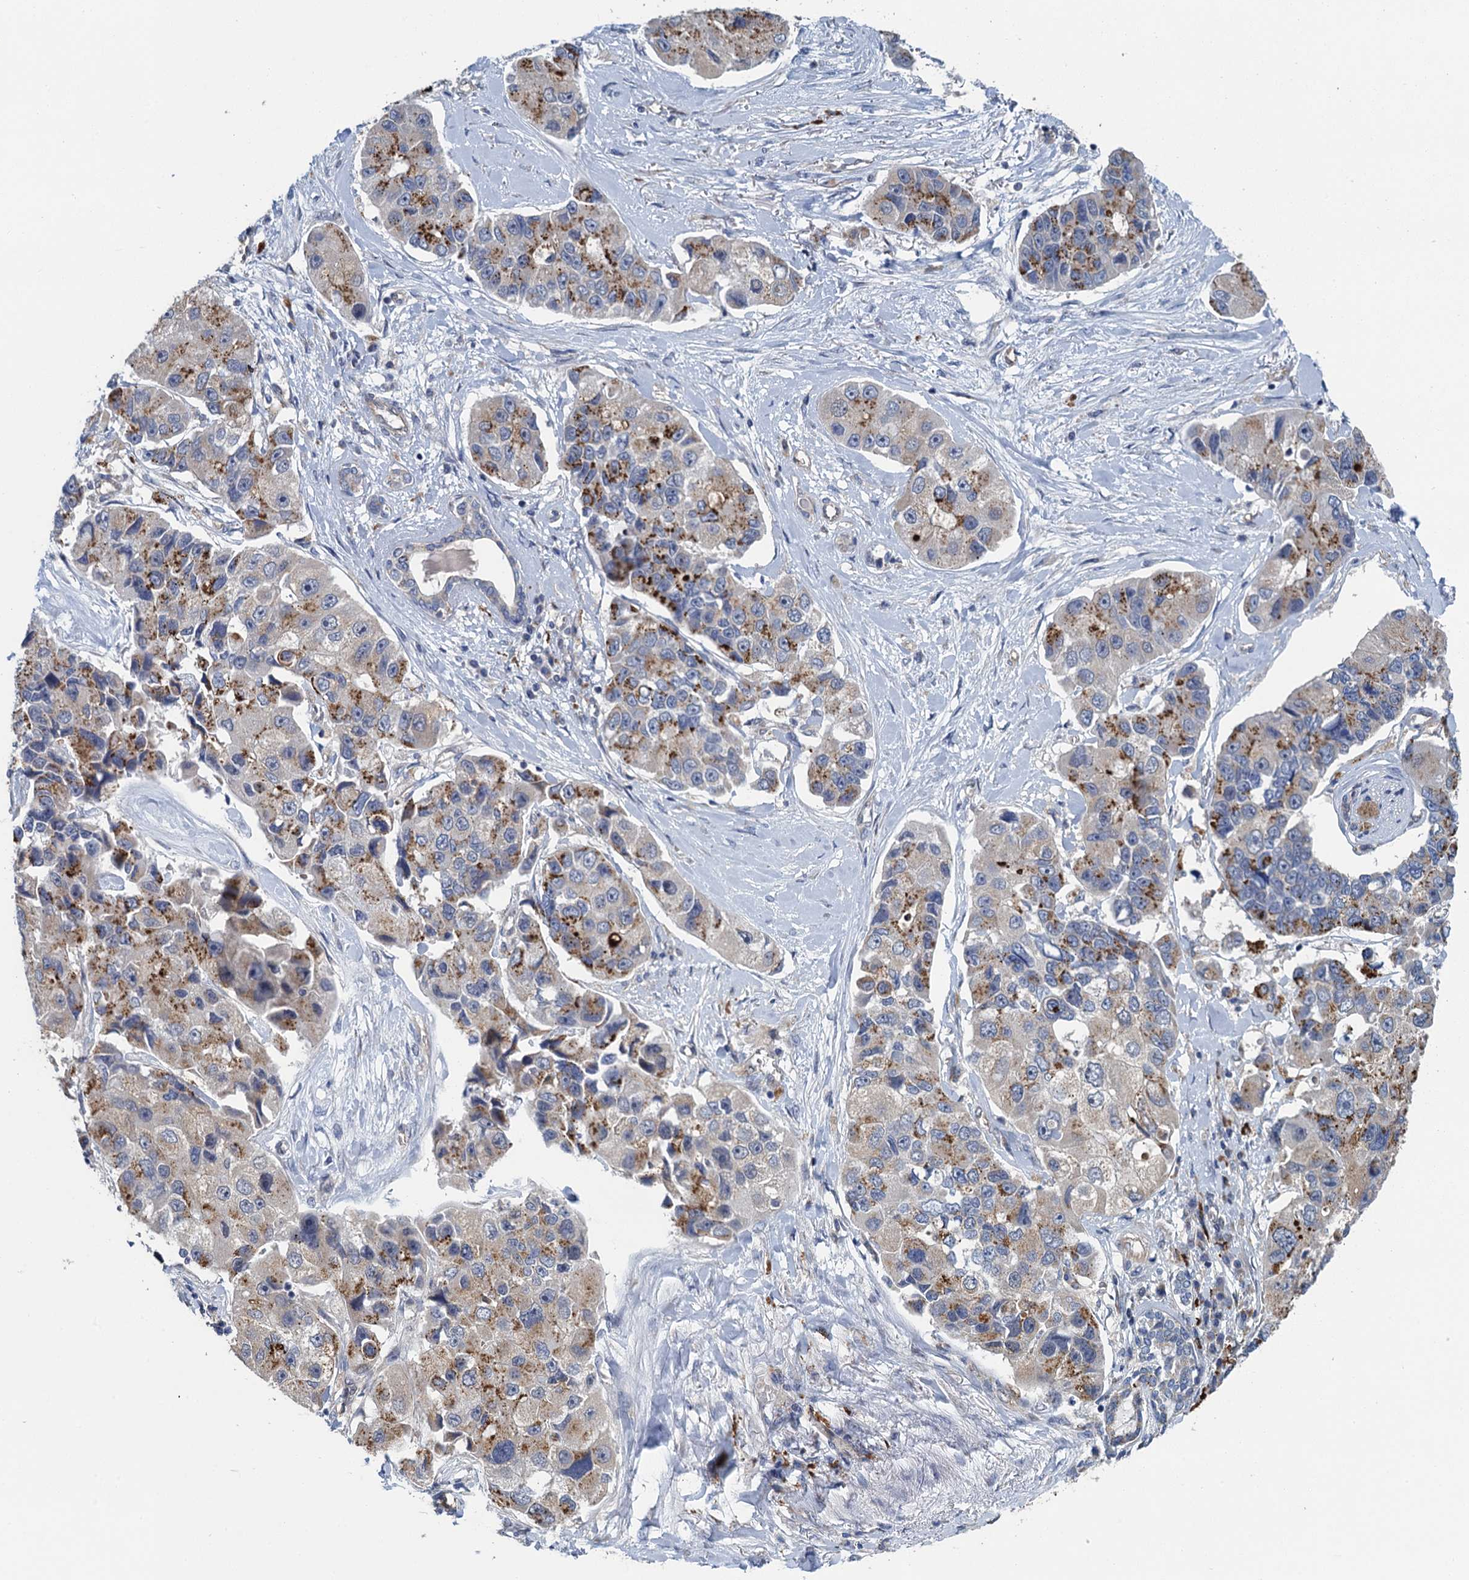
{"staining": {"intensity": "moderate", "quantity": "25%-75%", "location": "cytoplasmic/membranous"}, "tissue": "lung cancer", "cell_type": "Tumor cells", "image_type": "cancer", "snomed": [{"axis": "morphology", "description": "Adenocarcinoma, NOS"}, {"axis": "topography", "description": "Lung"}], "caption": "A brown stain shows moderate cytoplasmic/membranous expression of a protein in lung cancer tumor cells.", "gene": "KBTBD8", "patient": {"sex": "female", "age": 54}}